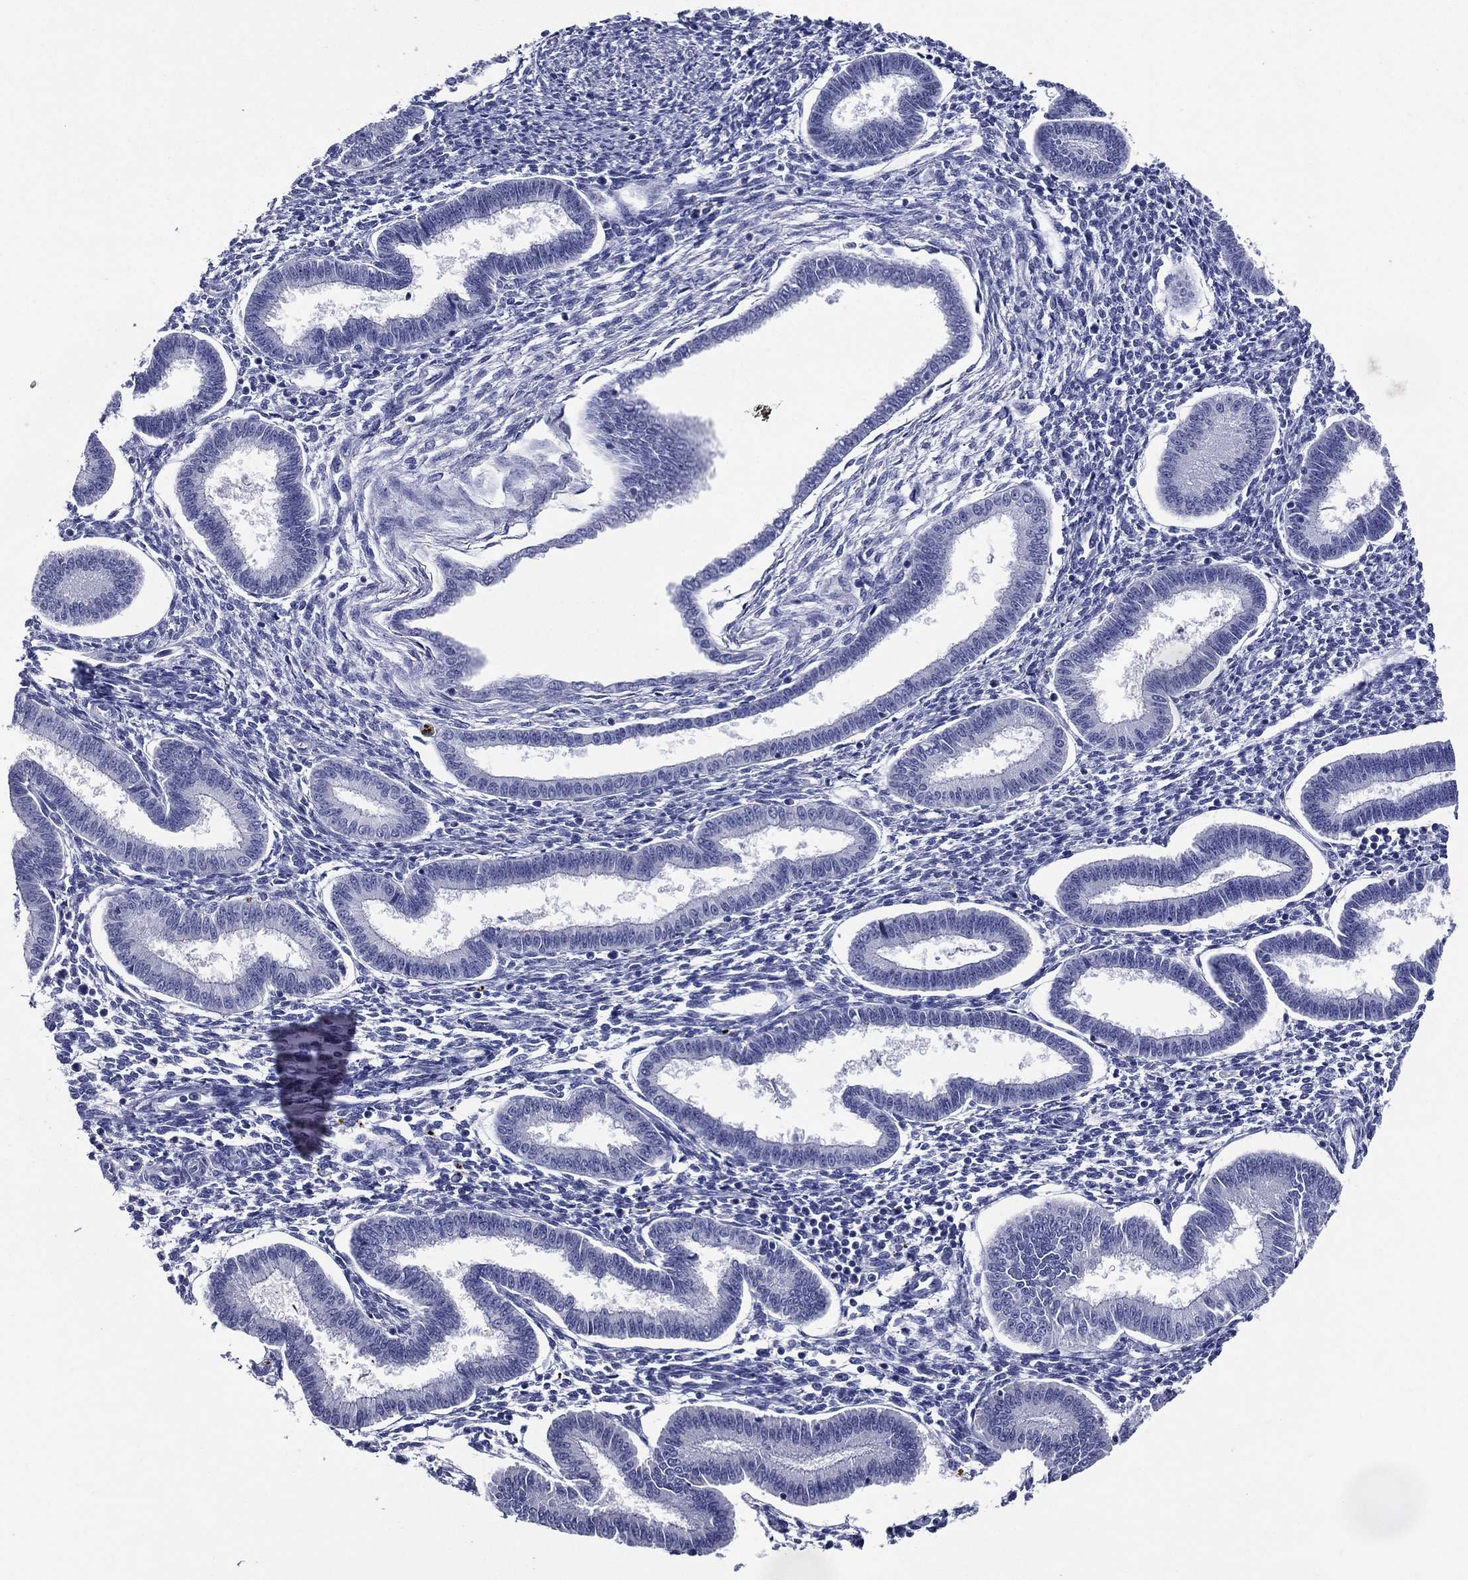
{"staining": {"intensity": "negative", "quantity": "none", "location": "none"}, "tissue": "endometrium", "cell_type": "Cells in endometrial stroma", "image_type": "normal", "snomed": [{"axis": "morphology", "description": "Normal tissue, NOS"}, {"axis": "topography", "description": "Endometrium"}], "caption": "An immunohistochemistry histopathology image of normal endometrium is shown. There is no staining in cells in endometrial stroma of endometrium. Brightfield microscopy of immunohistochemistry stained with DAB (3,3'-diaminobenzidine) (brown) and hematoxylin (blue), captured at high magnification.", "gene": "ACE2", "patient": {"sex": "female", "age": 43}}